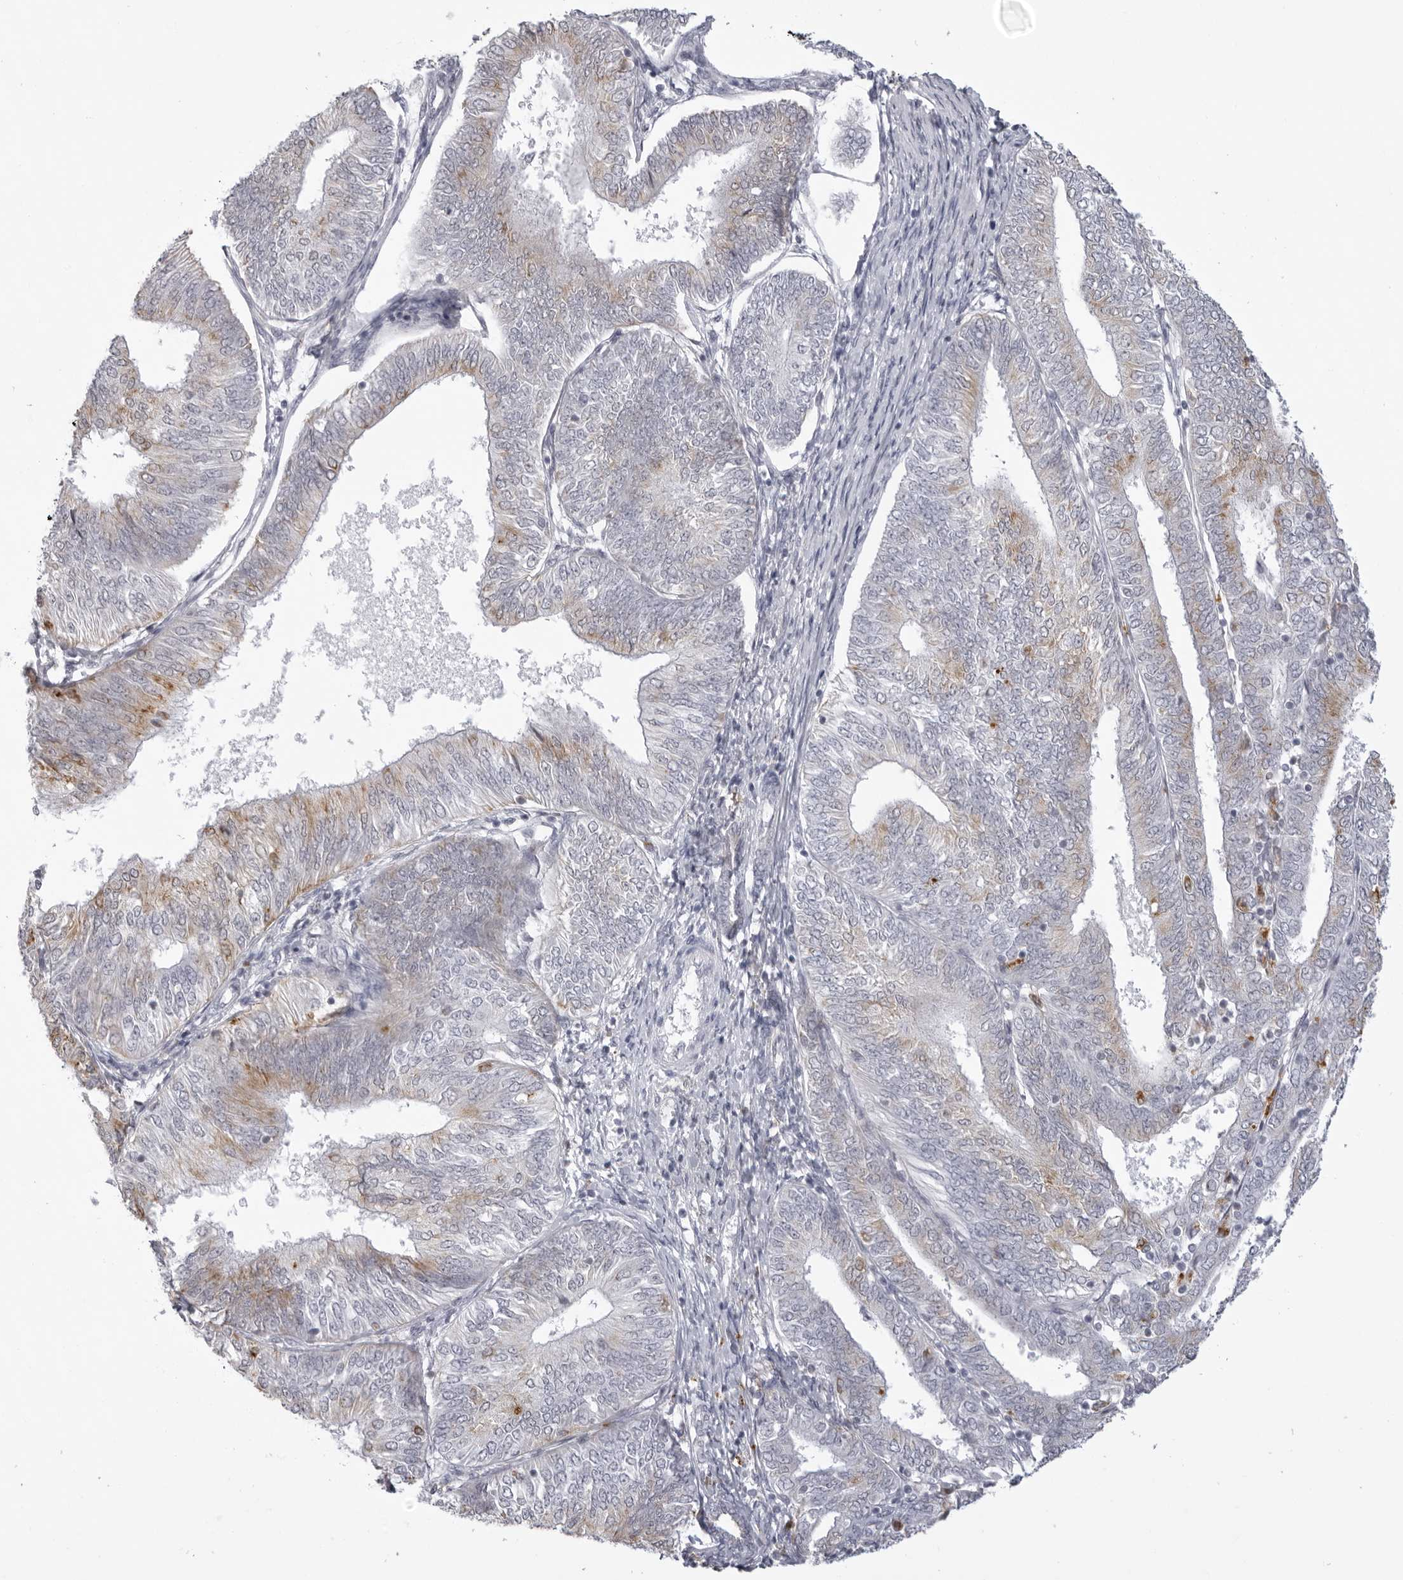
{"staining": {"intensity": "weak", "quantity": "<25%", "location": "cytoplasmic/membranous"}, "tissue": "endometrial cancer", "cell_type": "Tumor cells", "image_type": "cancer", "snomed": [{"axis": "morphology", "description": "Adenocarcinoma, NOS"}, {"axis": "topography", "description": "Endometrium"}], "caption": "DAB (3,3'-diaminobenzidine) immunohistochemical staining of human endometrial cancer exhibits no significant expression in tumor cells.", "gene": "IL25", "patient": {"sex": "female", "age": 58}}